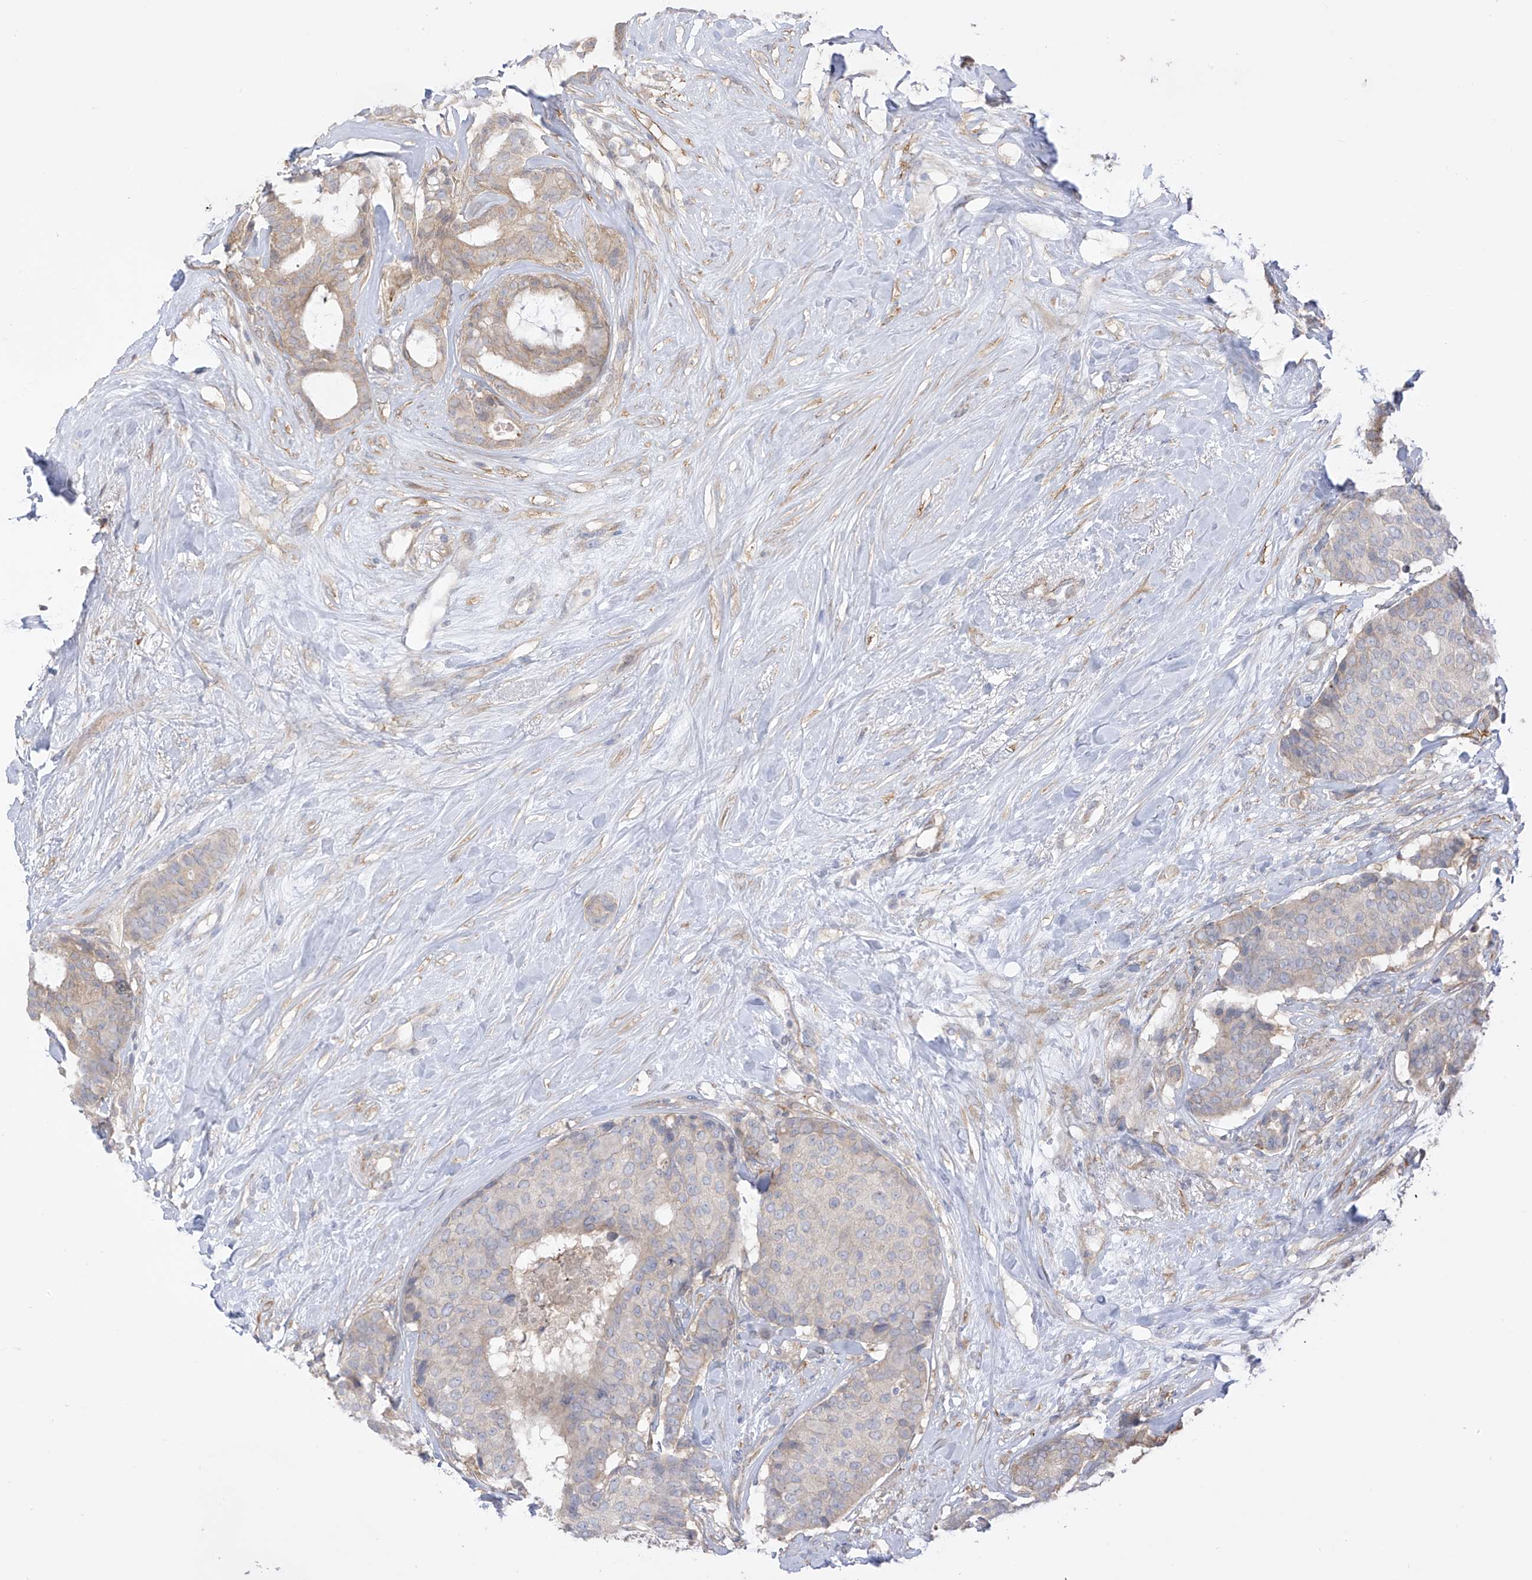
{"staining": {"intensity": "weak", "quantity": "<25%", "location": "cytoplasmic/membranous"}, "tissue": "breast cancer", "cell_type": "Tumor cells", "image_type": "cancer", "snomed": [{"axis": "morphology", "description": "Duct carcinoma"}, {"axis": "topography", "description": "Breast"}], "caption": "There is no significant expression in tumor cells of breast cancer.", "gene": "EIPR1", "patient": {"sex": "female", "age": 75}}